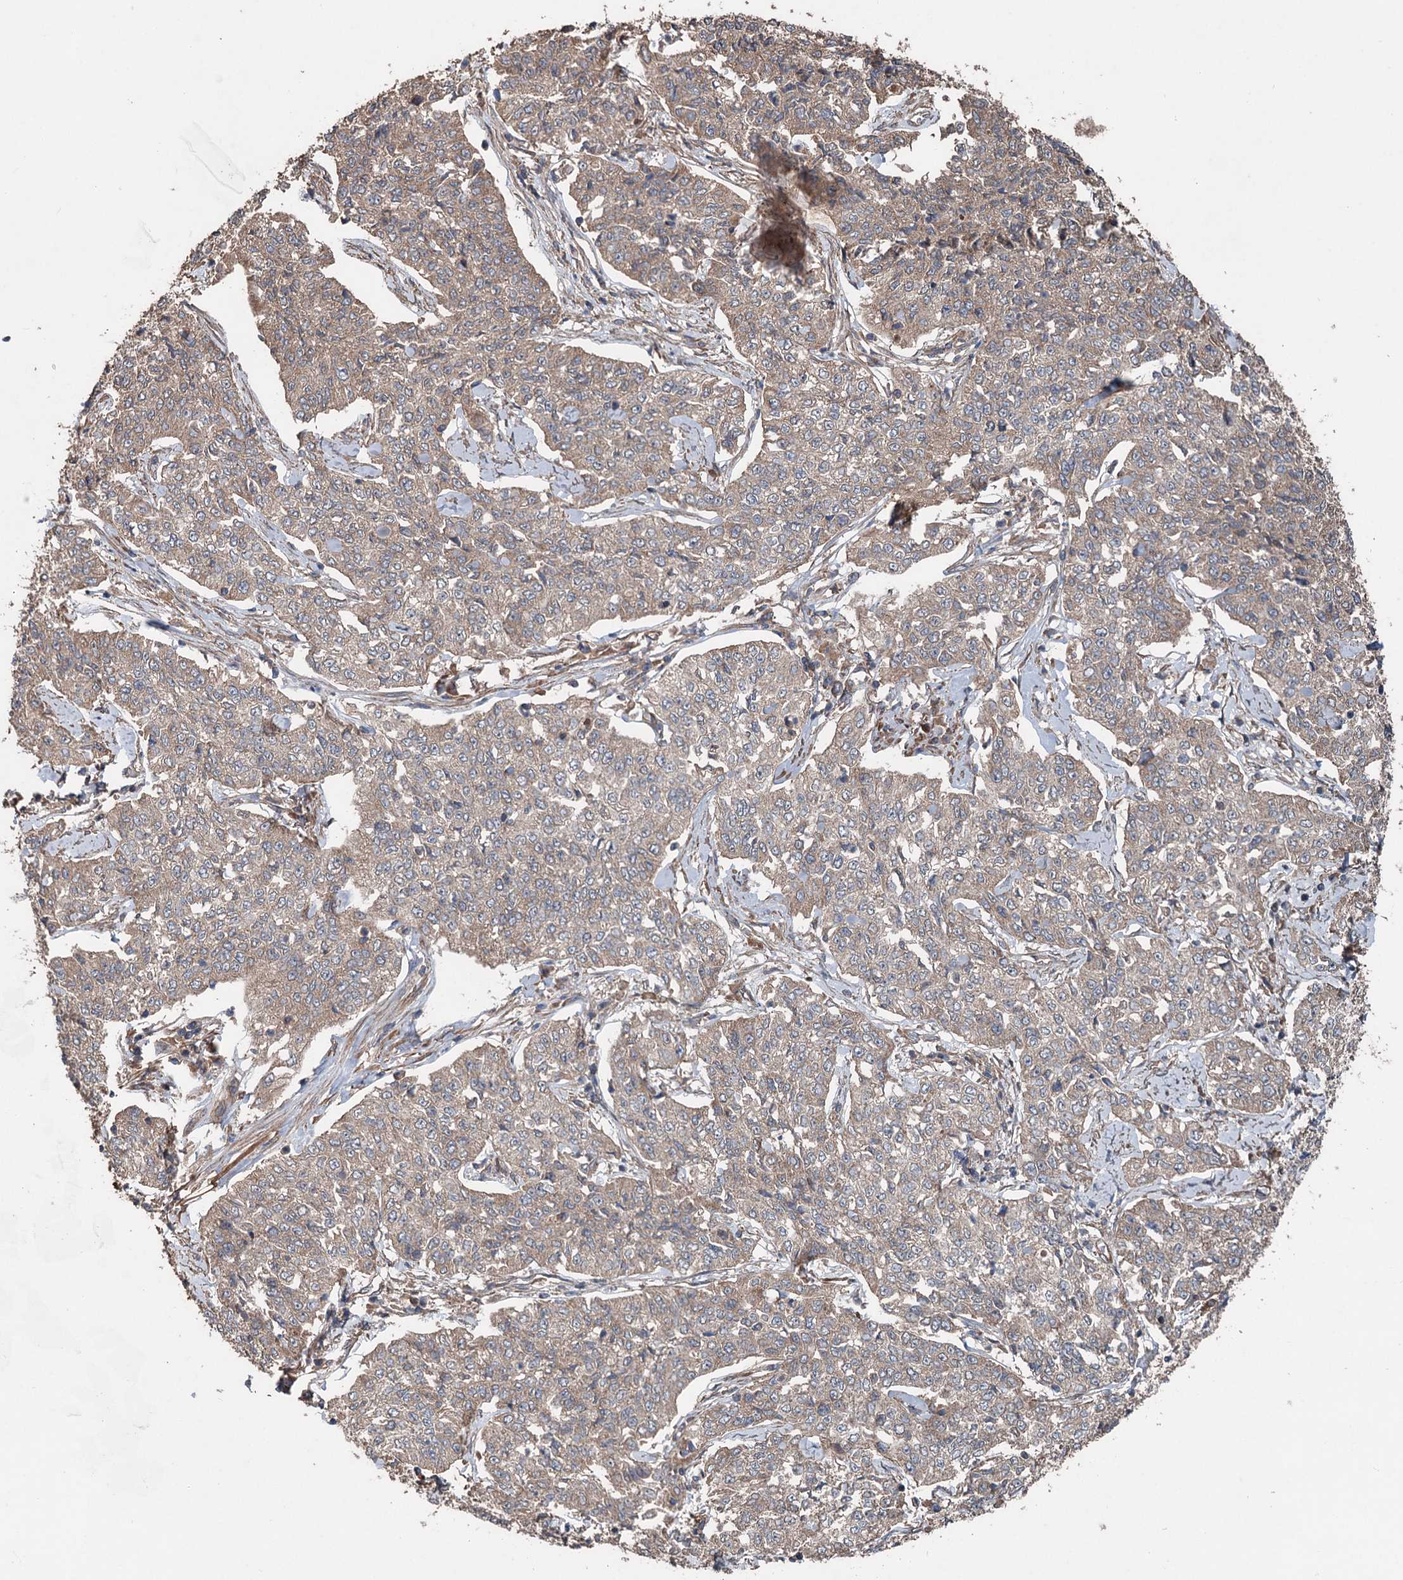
{"staining": {"intensity": "weak", "quantity": "25%-75%", "location": "cytoplasmic/membranous"}, "tissue": "cervical cancer", "cell_type": "Tumor cells", "image_type": "cancer", "snomed": [{"axis": "morphology", "description": "Squamous cell carcinoma, NOS"}, {"axis": "topography", "description": "Cervix"}], "caption": "Immunohistochemical staining of human cervical cancer (squamous cell carcinoma) exhibits weak cytoplasmic/membranous protein positivity in approximately 25%-75% of tumor cells.", "gene": "RNF214", "patient": {"sex": "female", "age": 35}}